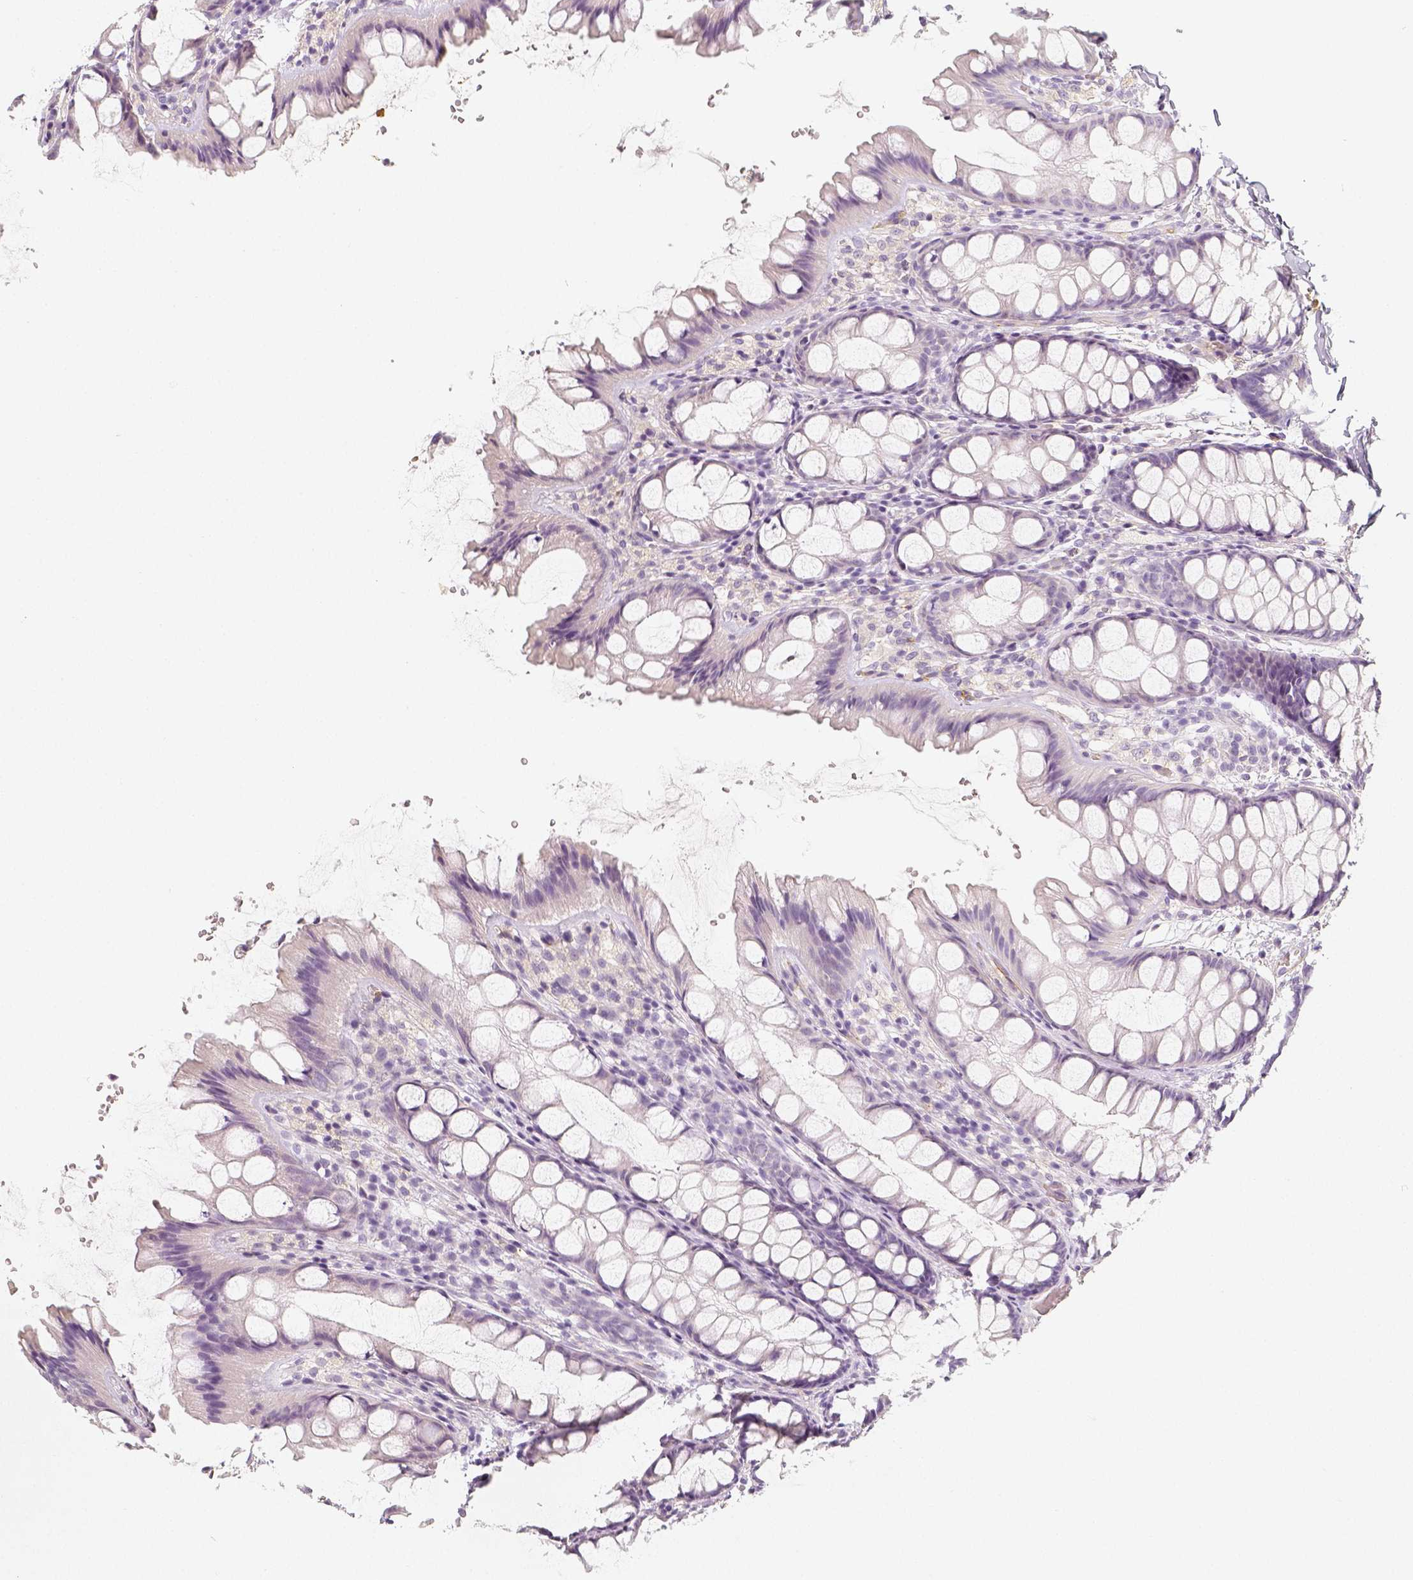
{"staining": {"intensity": "weak", "quantity": ">75%", "location": "cytoplasmic/membranous"}, "tissue": "colon", "cell_type": "Endothelial cells", "image_type": "normal", "snomed": [{"axis": "morphology", "description": "Normal tissue, NOS"}, {"axis": "topography", "description": "Colon"}], "caption": "This micrograph exhibits immunohistochemistry staining of normal human colon, with low weak cytoplasmic/membranous staining in approximately >75% of endothelial cells.", "gene": "THY1", "patient": {"sex": "male", "age": 47}}